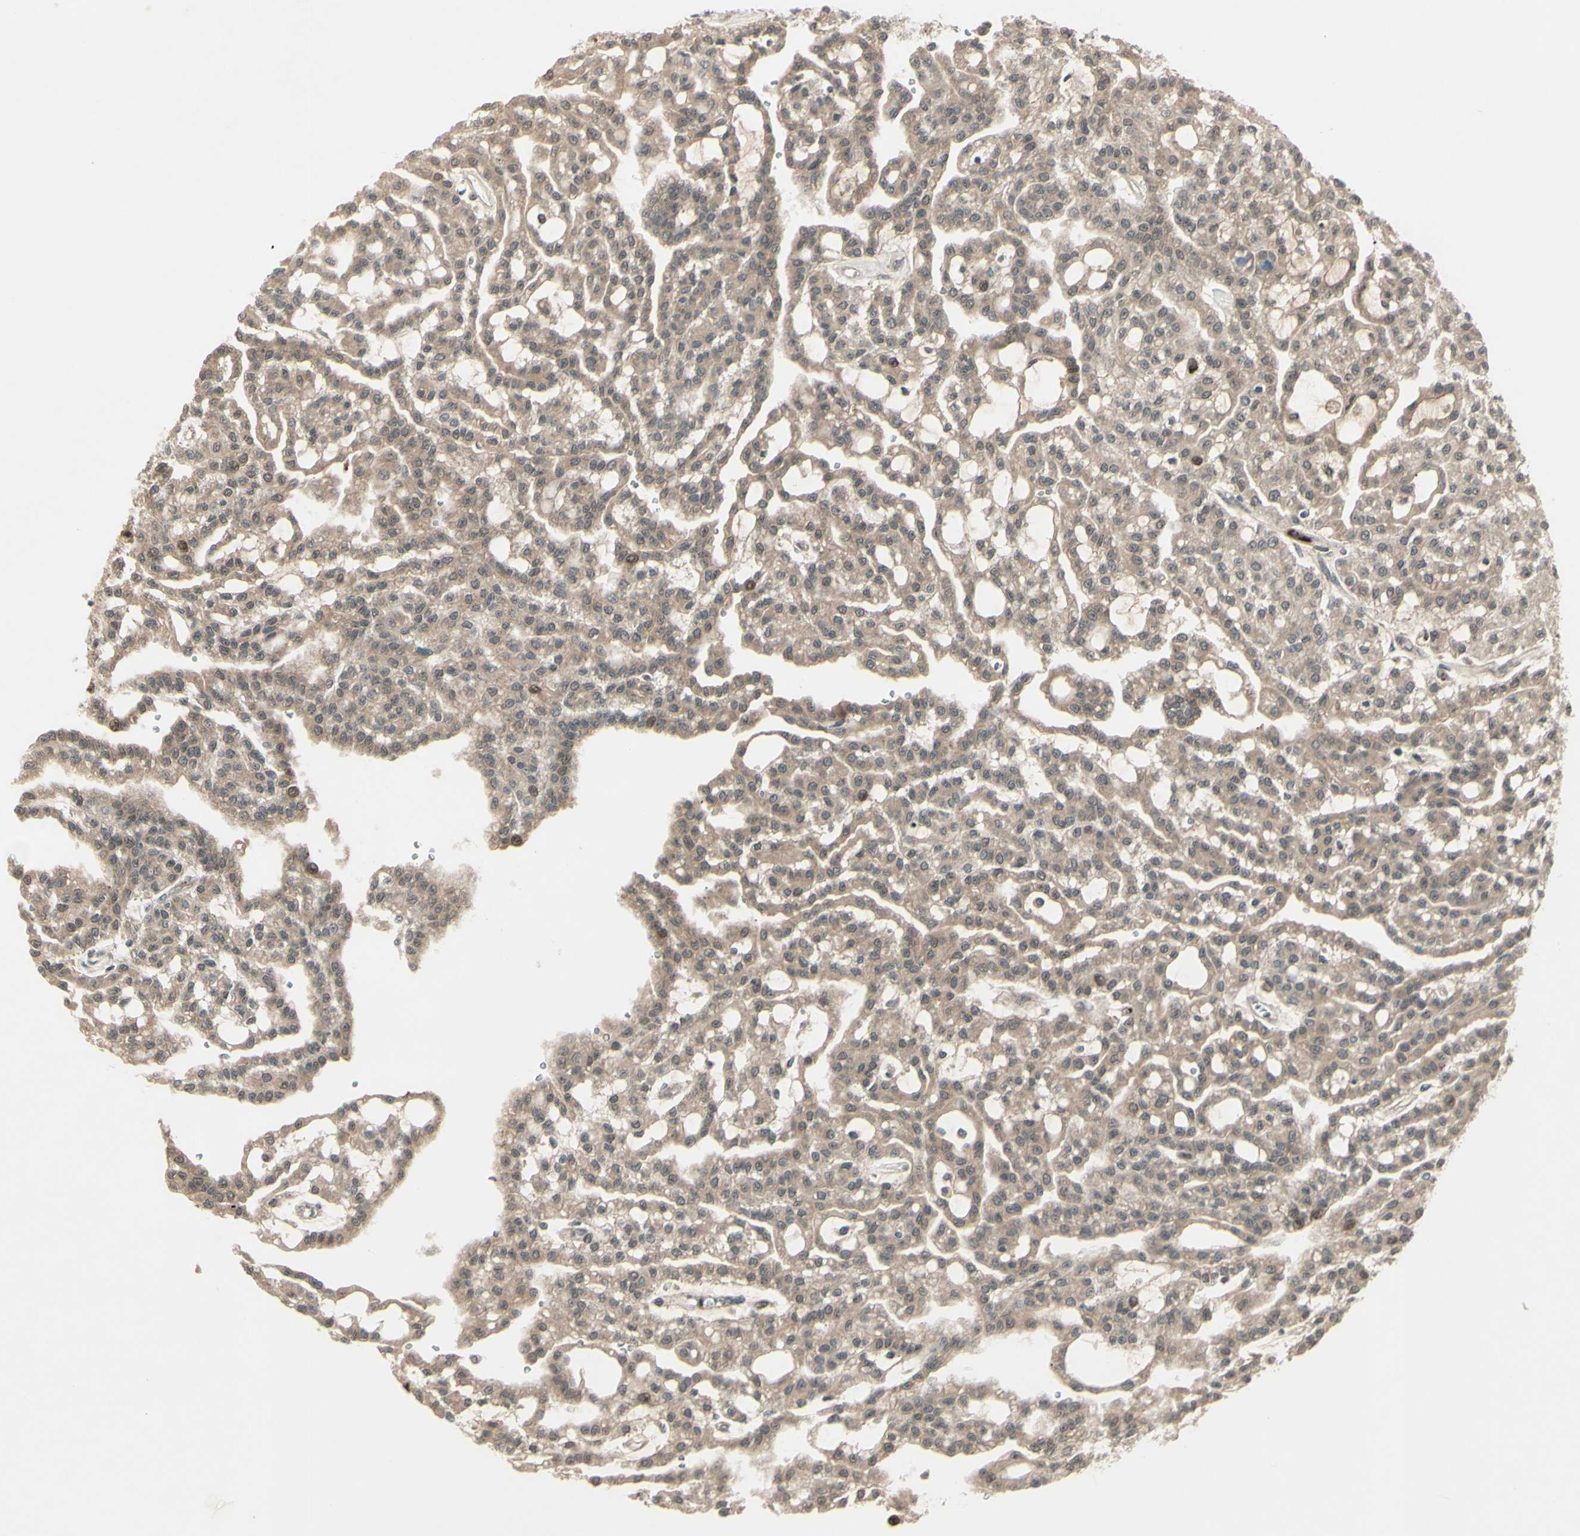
{"staining": {"intensity": "weak", "quantity": ">75%", "location": "cytoplasmic/membranous"}, "tissue": "renal cancer", "cell_type": "Tumor cells", "image_type": "cancer", "snomed": [{"axis": "morphology", "description": "Adenocarcinoma, NOS"}, {"axis": "topography", "description": "Kidney"}], "caption": "Tumor cells exhibit weak cytoplasmic/membranous staining in about >75% of cells in adenocarcinoma (renal). The staining was performed using DAB (3,3'-diaminobenzidine) to visualize the protein expression in brown, while the nuclei were stained in blue with hematoxylin (Magnification: 20x).", "gene": "MLF2", "patient": {"sex": "male", "age": 63}}